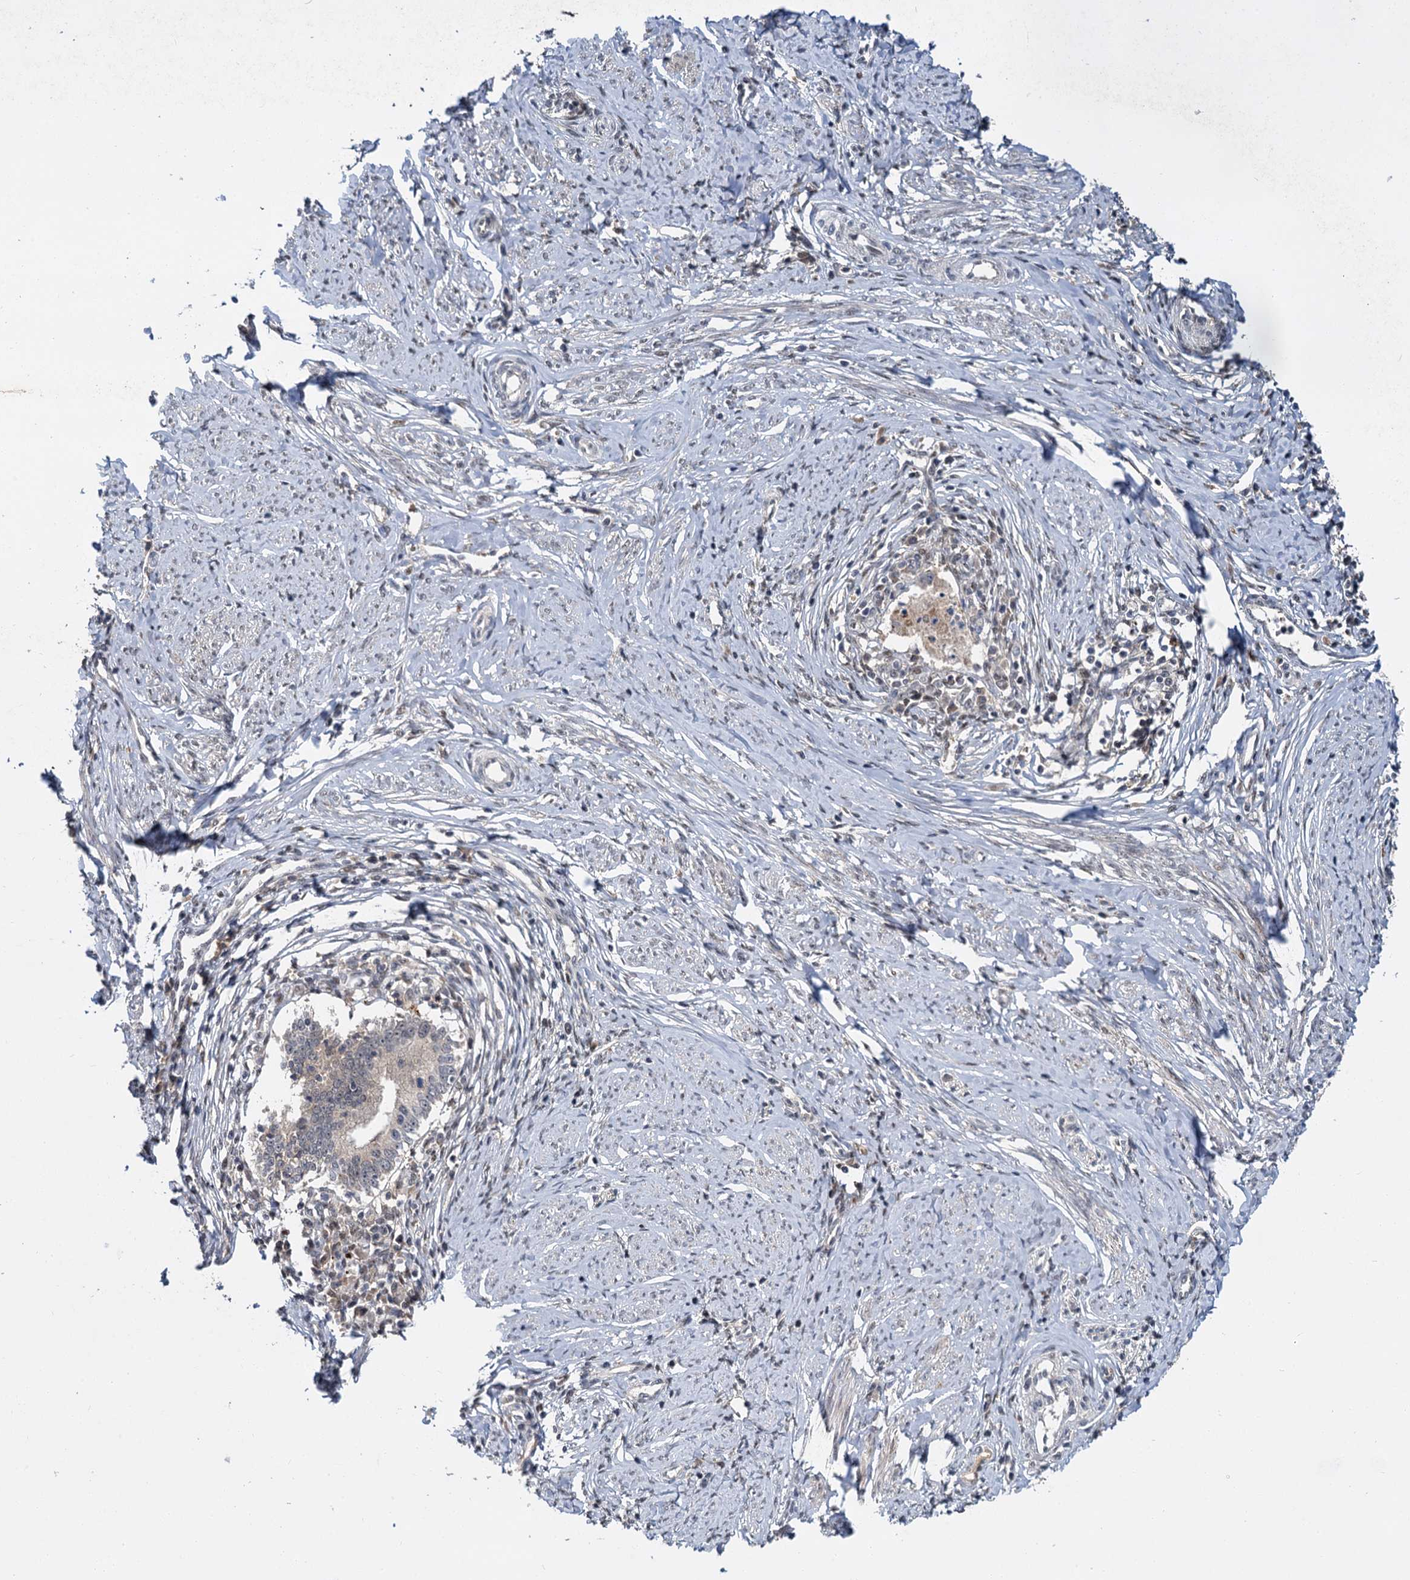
{"staining": {"intensity": "negative", "quantity": "none", "location": "none"}, "tissue": "cervical cancer", "cell_type": "Tumor cells", "image_type": "cancer", "snomed": [{"axis": "morphology", "description": "Adenocarcinoma, NOS"}, {"axis": "topography", "description": "Cervix"}], "caption": "Immunohistochemistry image of neoplastic tissue: human cervical adenocarcinoma stained with DAB shows no significant protein positivity in tumor cells. (Brightfield microscopy of DAB (3,3'-diaminobenzidine) IHC at high magnification).", "gene": "MBD6", "patient": {"sex": "female", "age": 36}}